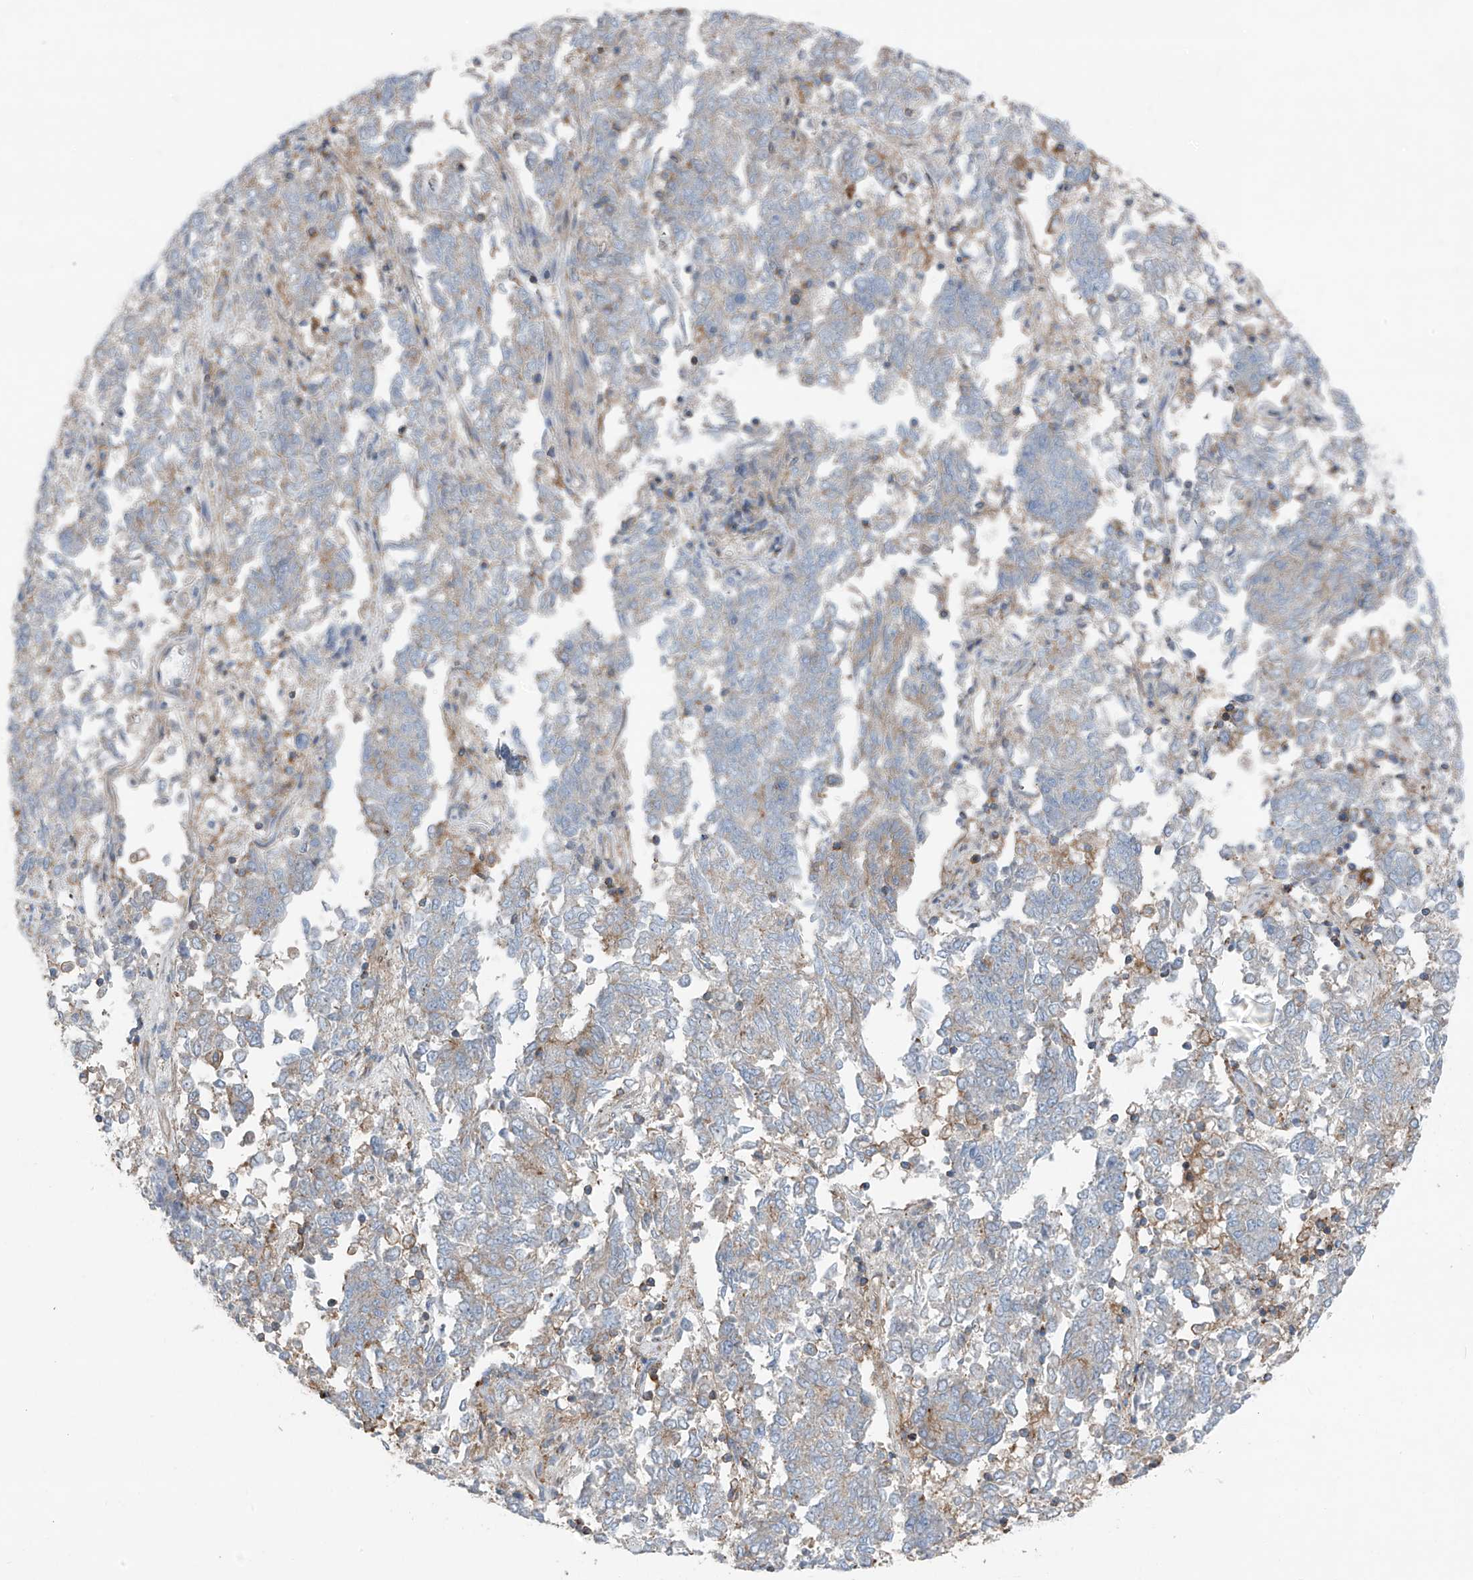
{"staining": {"intensity": "weak", "quantity": "<25%", "location": "cytoplasmic/membranous"}, "tissue": "endometrial cancer", "cell_type": "Tumor cells", "image_type": "cancer", "snomed": [{"axis": "morphology", "description": "Adenocarcinoma, NOS"}, {"axis": "topography", "description": "Endometrium"}], "caption": "The IHC image has no significant staining in tumor cells of adenocarcinoma (endometrial) tissue.", "gene": "SLC1A5", "patient": {"sex": "female", "age": 80}}